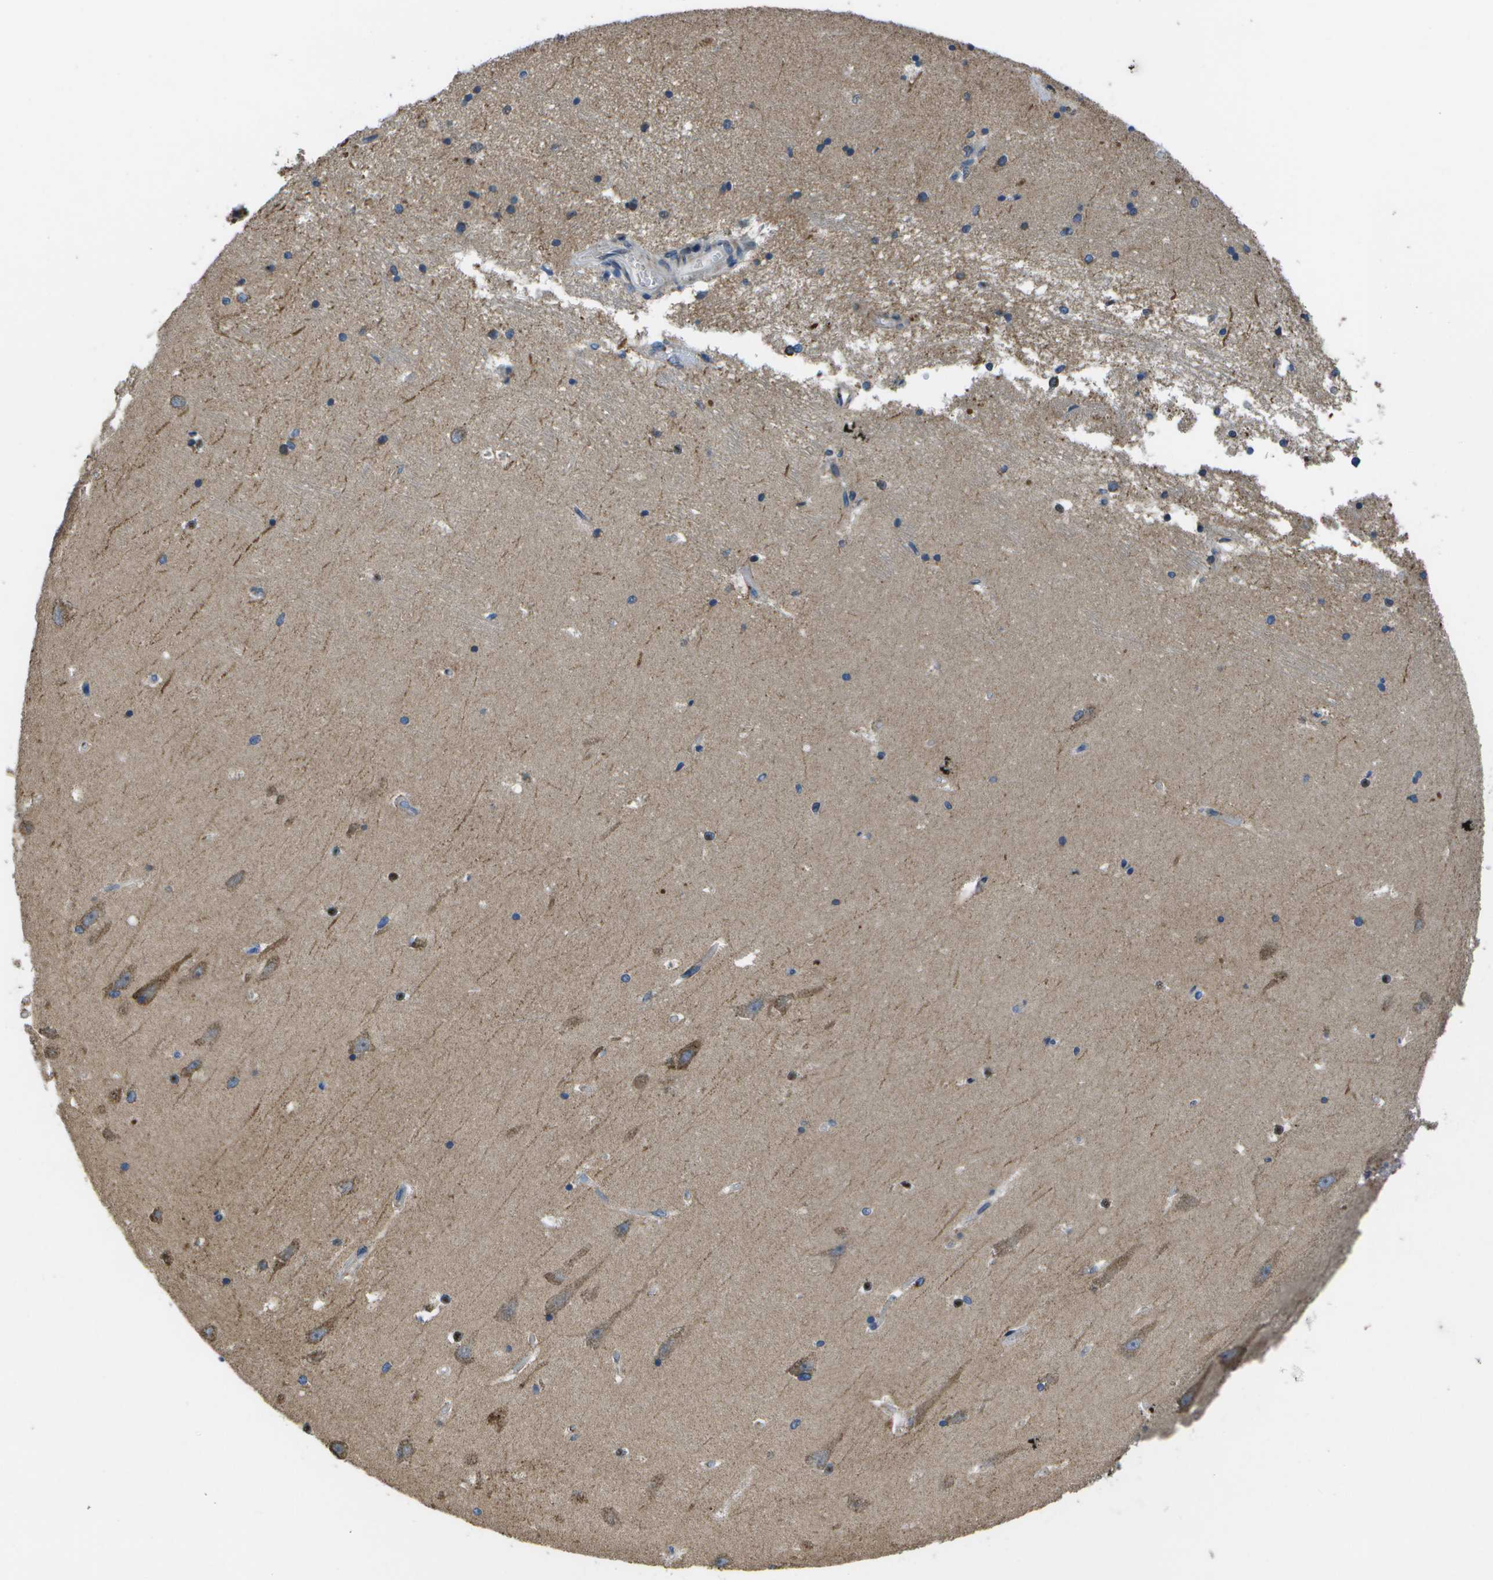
{"staining": {"intensity": "moderate", "quantity": "<25%", "location": "cytoplasmic/membranous"}, "tissue": "hippocampus", "cell_type": "Glial cells", "image_type": "normal", "snomed": [{"axis": "morphology", "description": "Normal tissue, NOS"}, {"axis": "topography", "description": "Hippocampus"}], "caption": "This histopathology image demonstrates benign hippocampus stained with immunohistochemistry (IHC) to label a protein in brown. The cytoplasmic/membranous of glial cells show moderate positivity for the protein. Nuclei are counter-stained blue.", "gene": "GALNT15", "patient": {"sex": "male", "age": 45}}